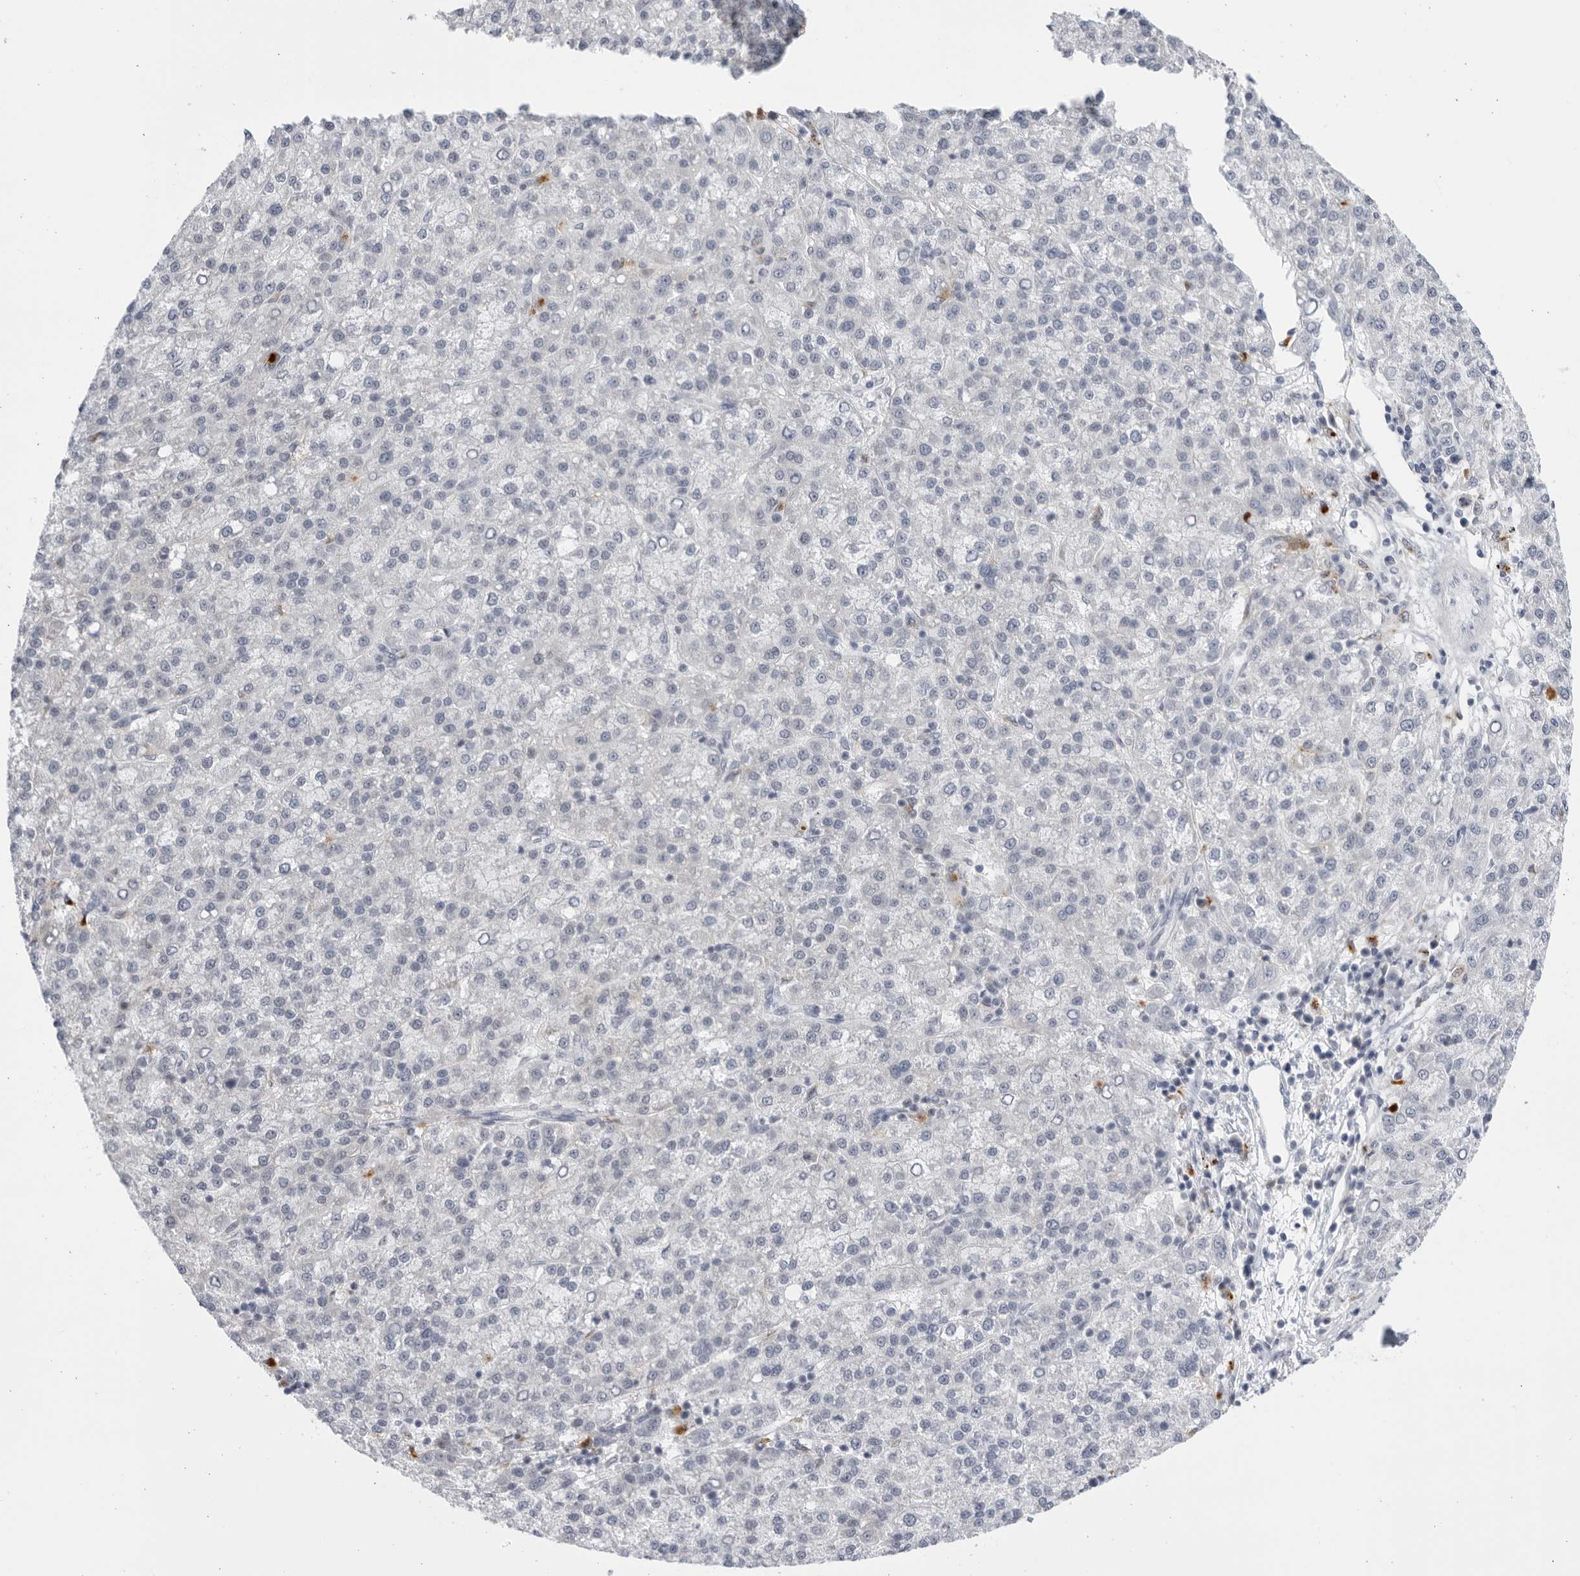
{"staining": {"intensity": "negative", "quantity": "none", "location": "none"}, "tissue": "liver cancer", "cell_type": "Tumor cells", "image_type": "cancer", "snomed": [{"axis": "morphology", "description": "Carcinoma, Hepatocellular, NOS"}, {"axis": "topography", "description": "Liver"}], "caption": "This is a histopathology image of immunohistochemistry (IHC) staining of liver cancer, which shows no positivity in tumor cells.", "gene": "CCDC181", "patient": {"sex": "female", "age": 58}}